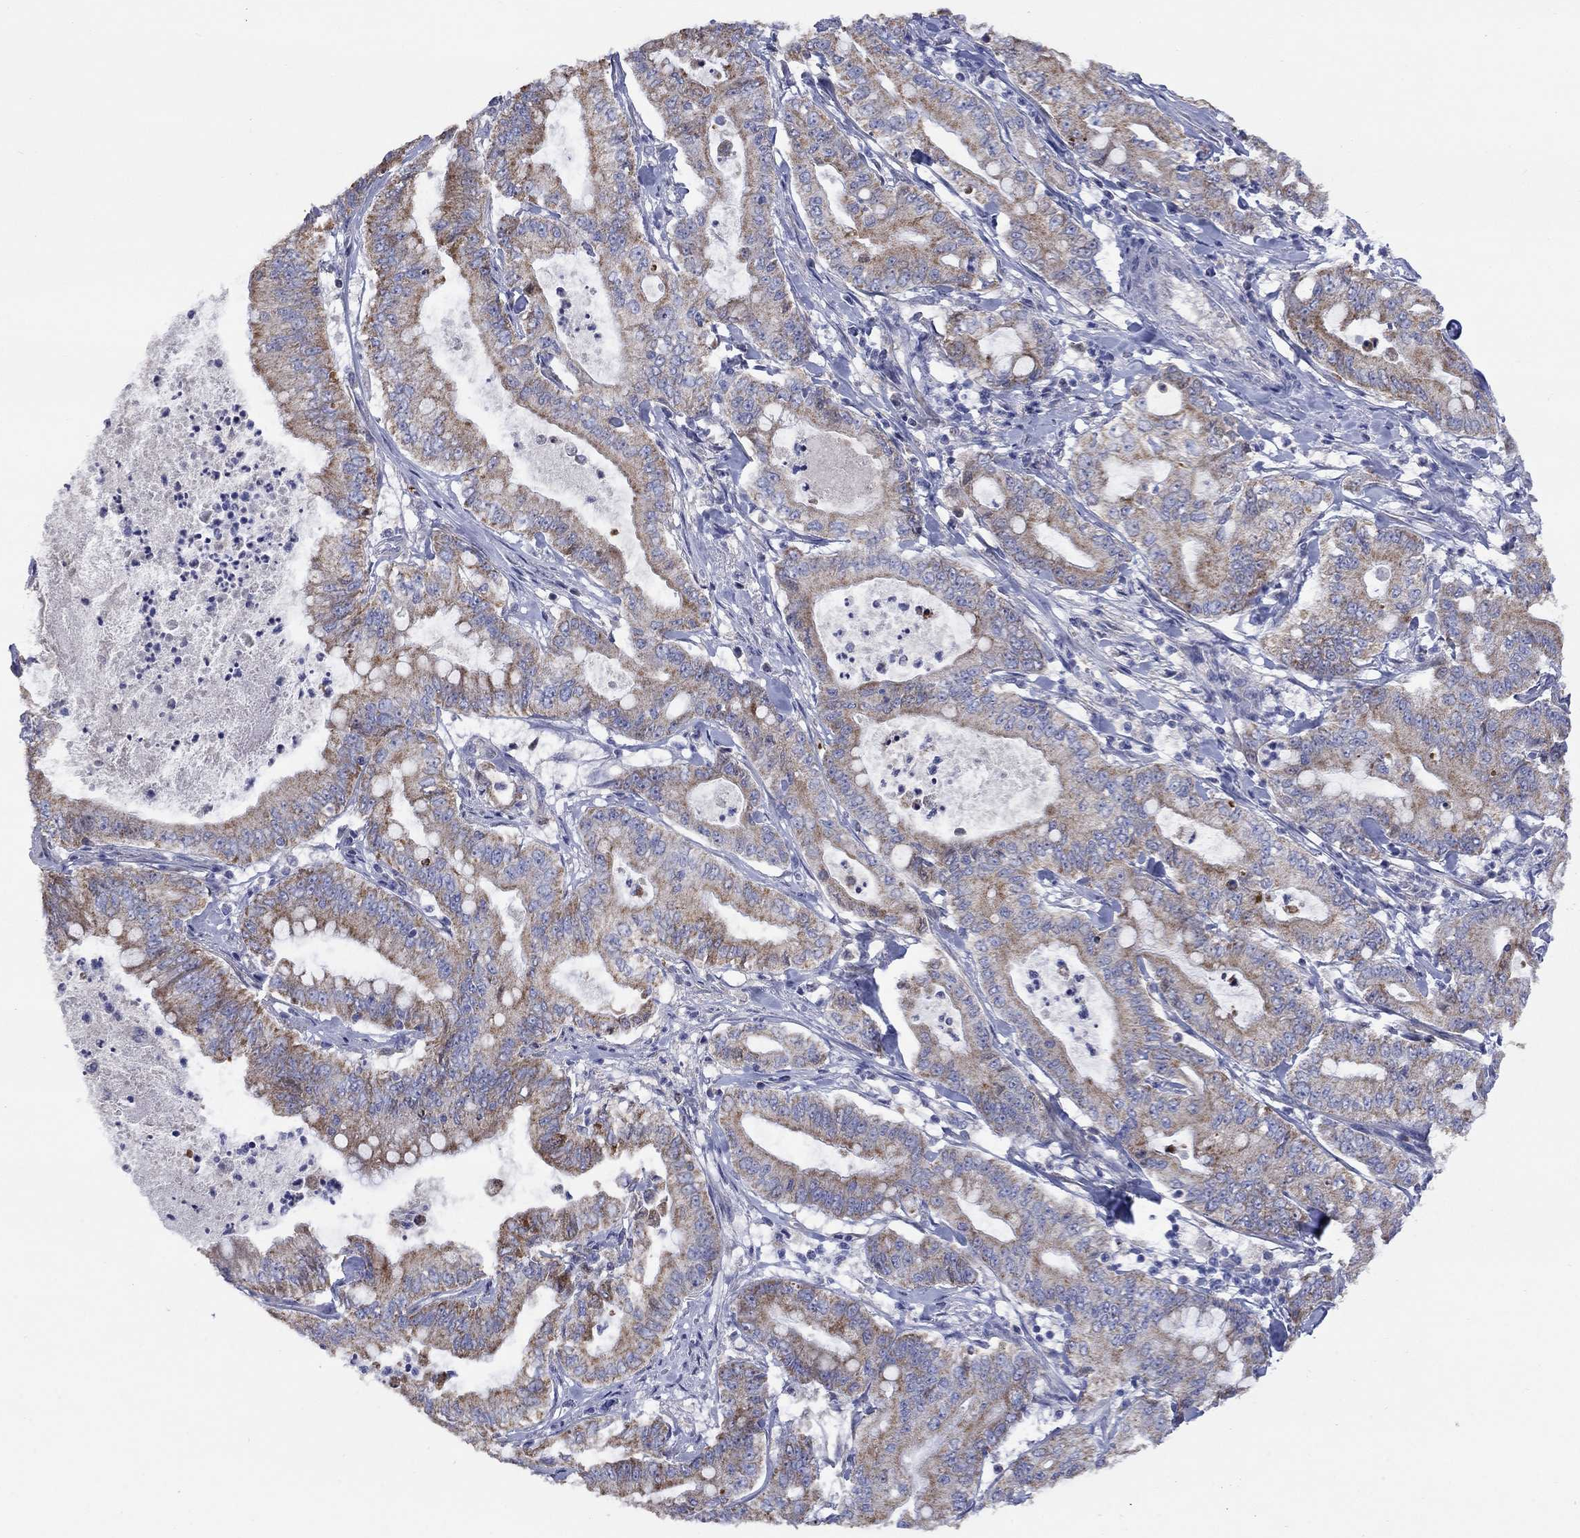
{"staining": {"intensity": "moderate", "quantity": ">75%", "location": "cytoplasmic/membranous"}, "tissue": "pancreatic cancer", "cell_type": "Tumor cells", "image_type": "cancer", "snomed": [{"axis": "morphology", "description": "Adenocarcinoma, NOS"}, {"axis": "topography", "description": "Pancreas"}], "caption": "Immunohistochemistry (IHC) (DAB (3,3'-diaminobenzidine)) staining of pancreatic adenocarcinoma exhibits moderate cytoplasmic/membranous protein expression in approximately >75% of tumor cells.", "gene": "CLVS1", "patient": {"sex": "male", "age": 71}}